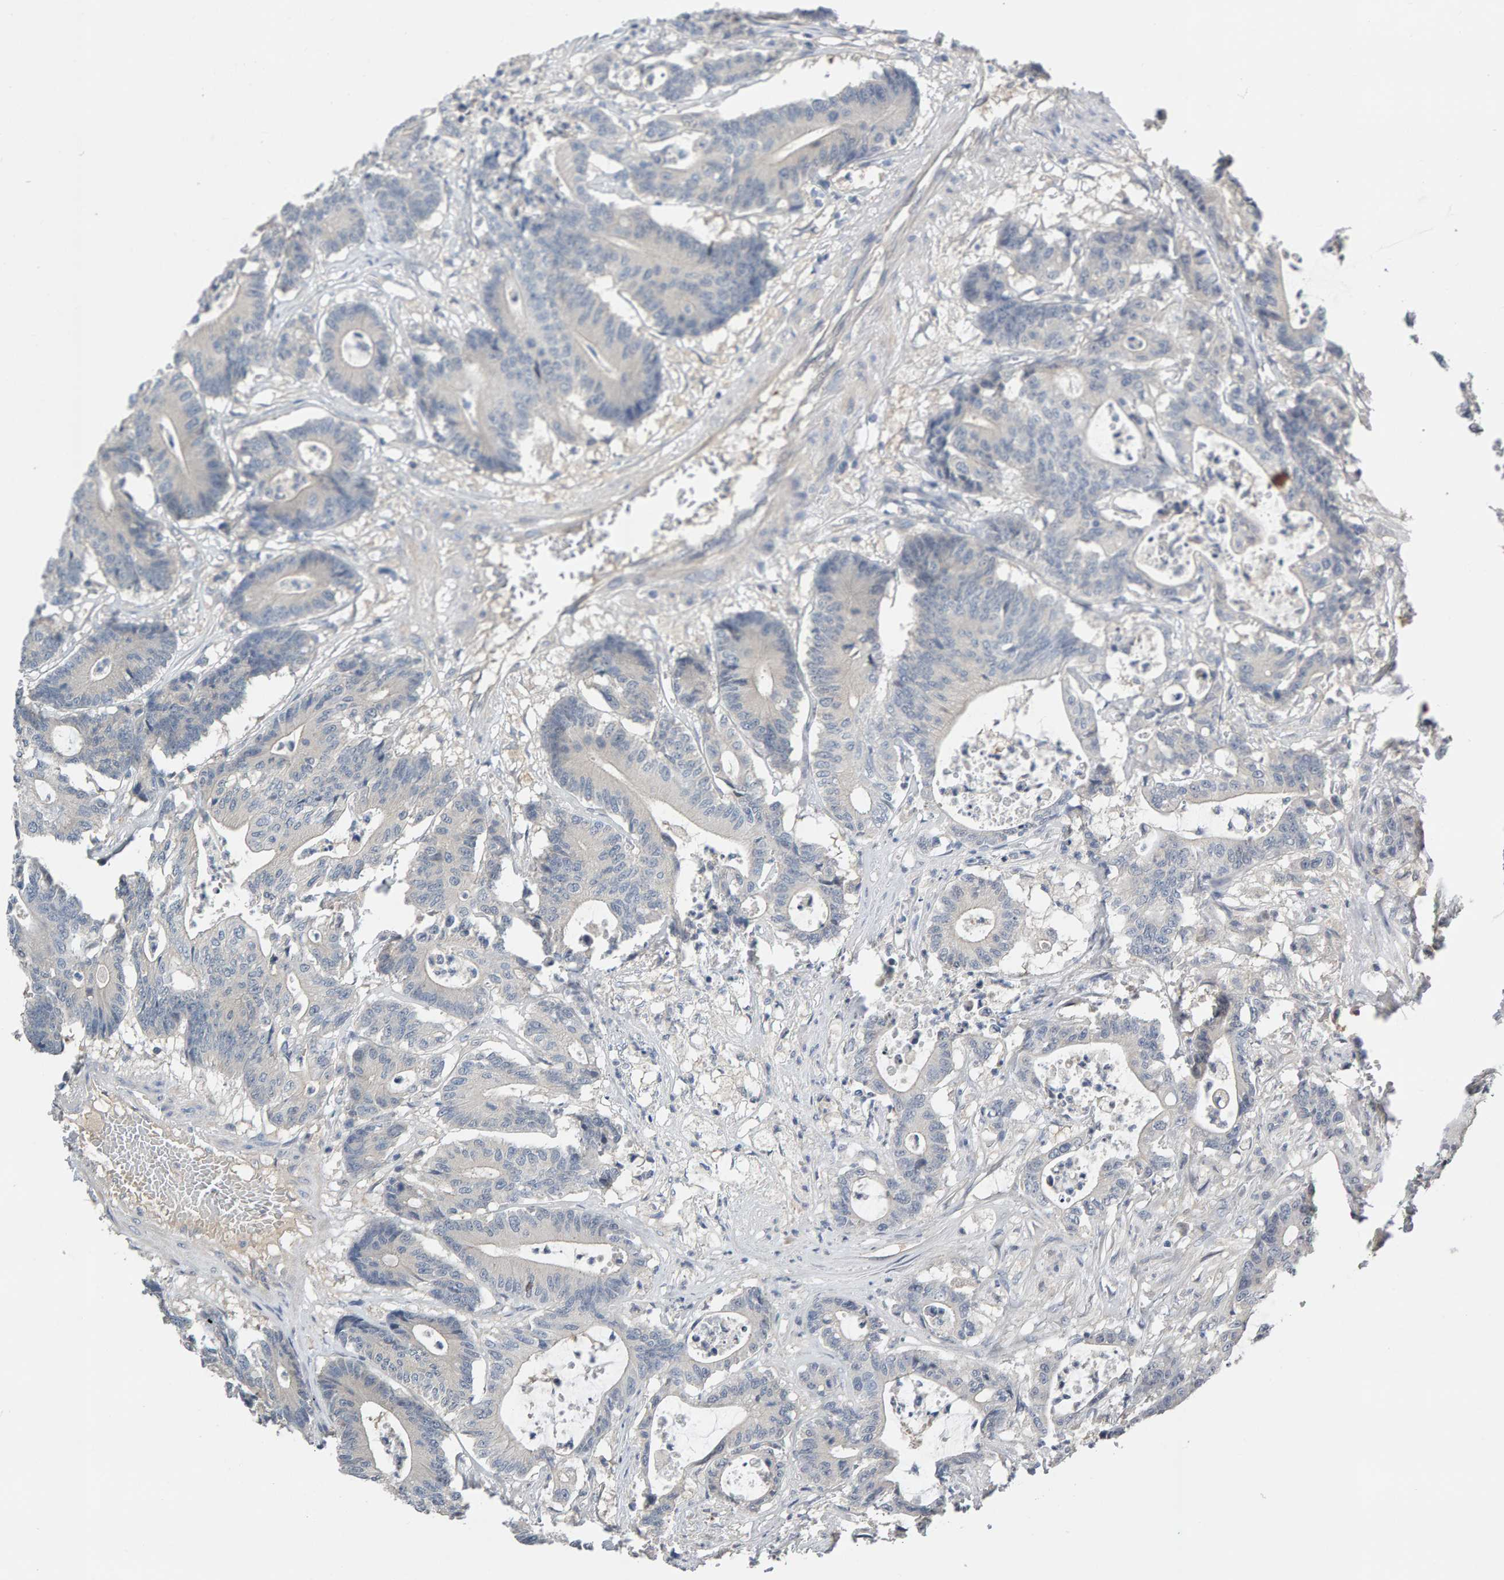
{"staining": {"intensity": "negative", "quantity": "none", "location": "none"}, "tissue": "colorectal cancer", "cell_type": "Tumor cells", "image_type": "cancer", "snomed": [{"axis": "morphology", "description": "Adenocarcinoma, NOS"}, {"axis": "topography", "description": "Colon"}], "caption": "Colorectal cancer was stained to show a protein in brown. There is no significant staining in tumor cells. Nuclei are stained in blue.", "gene": "GFUS", "patient": {"sex": "female", "age": 84}}